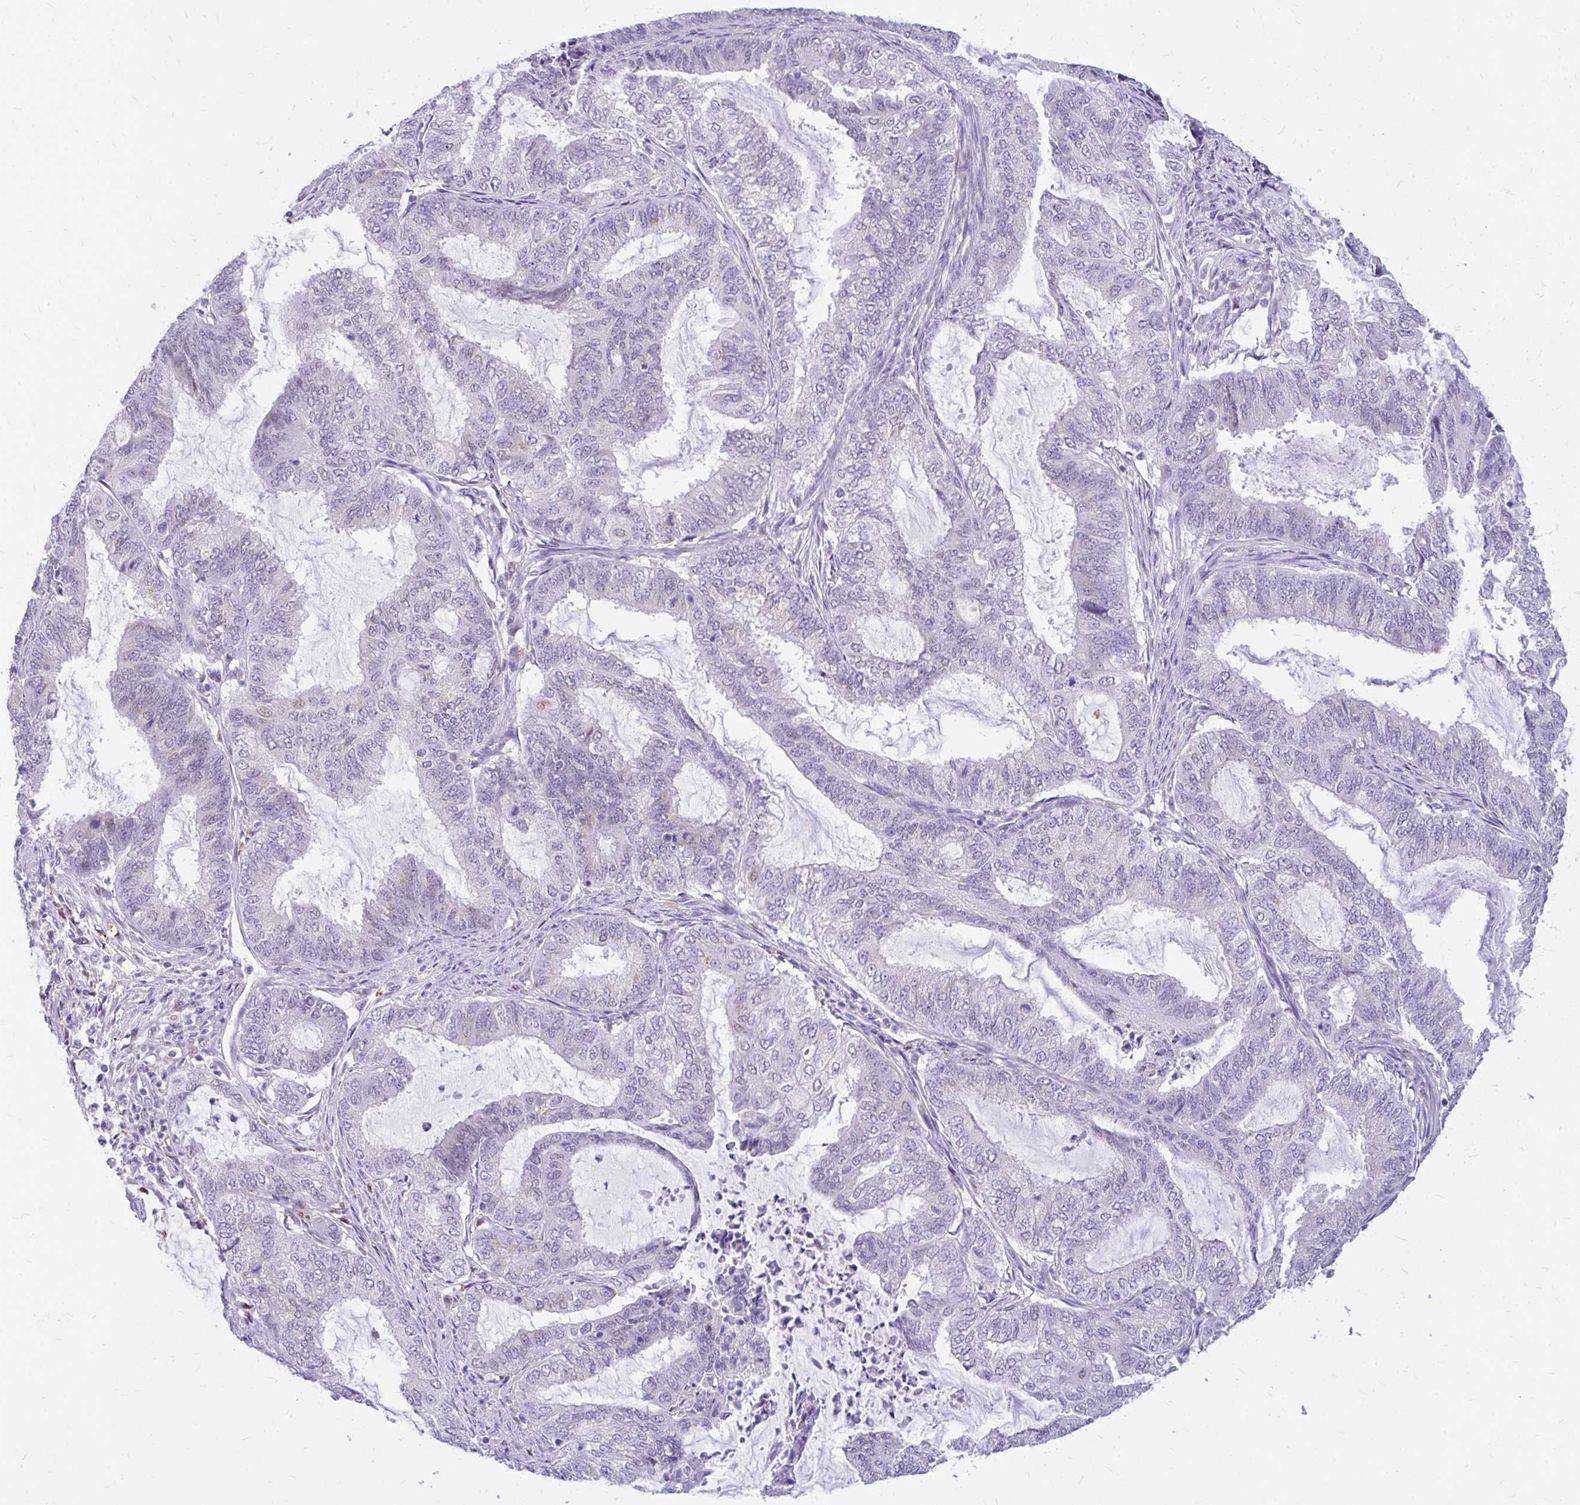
{"staining": {"intensity": "negative", "quantity": "none", "location": "none"}, "tissue": "endometrial cancer", "cell_type": "Tumor cells", "image_type": "cancer", "snomed": [{"axis": "morphology", "description": "Adenocarcinoma, NOS"}, {"axis": "topography", "description": "Endometrium"}], "caption": "High power microscopy image of an immunohistochemistry (IHC) micrograph of endometrial adenocarcinoma, revealing no significant staining in tumor cells.", "gene": "GLB1L2", "patient": {"sex": "female", "age": 51}}